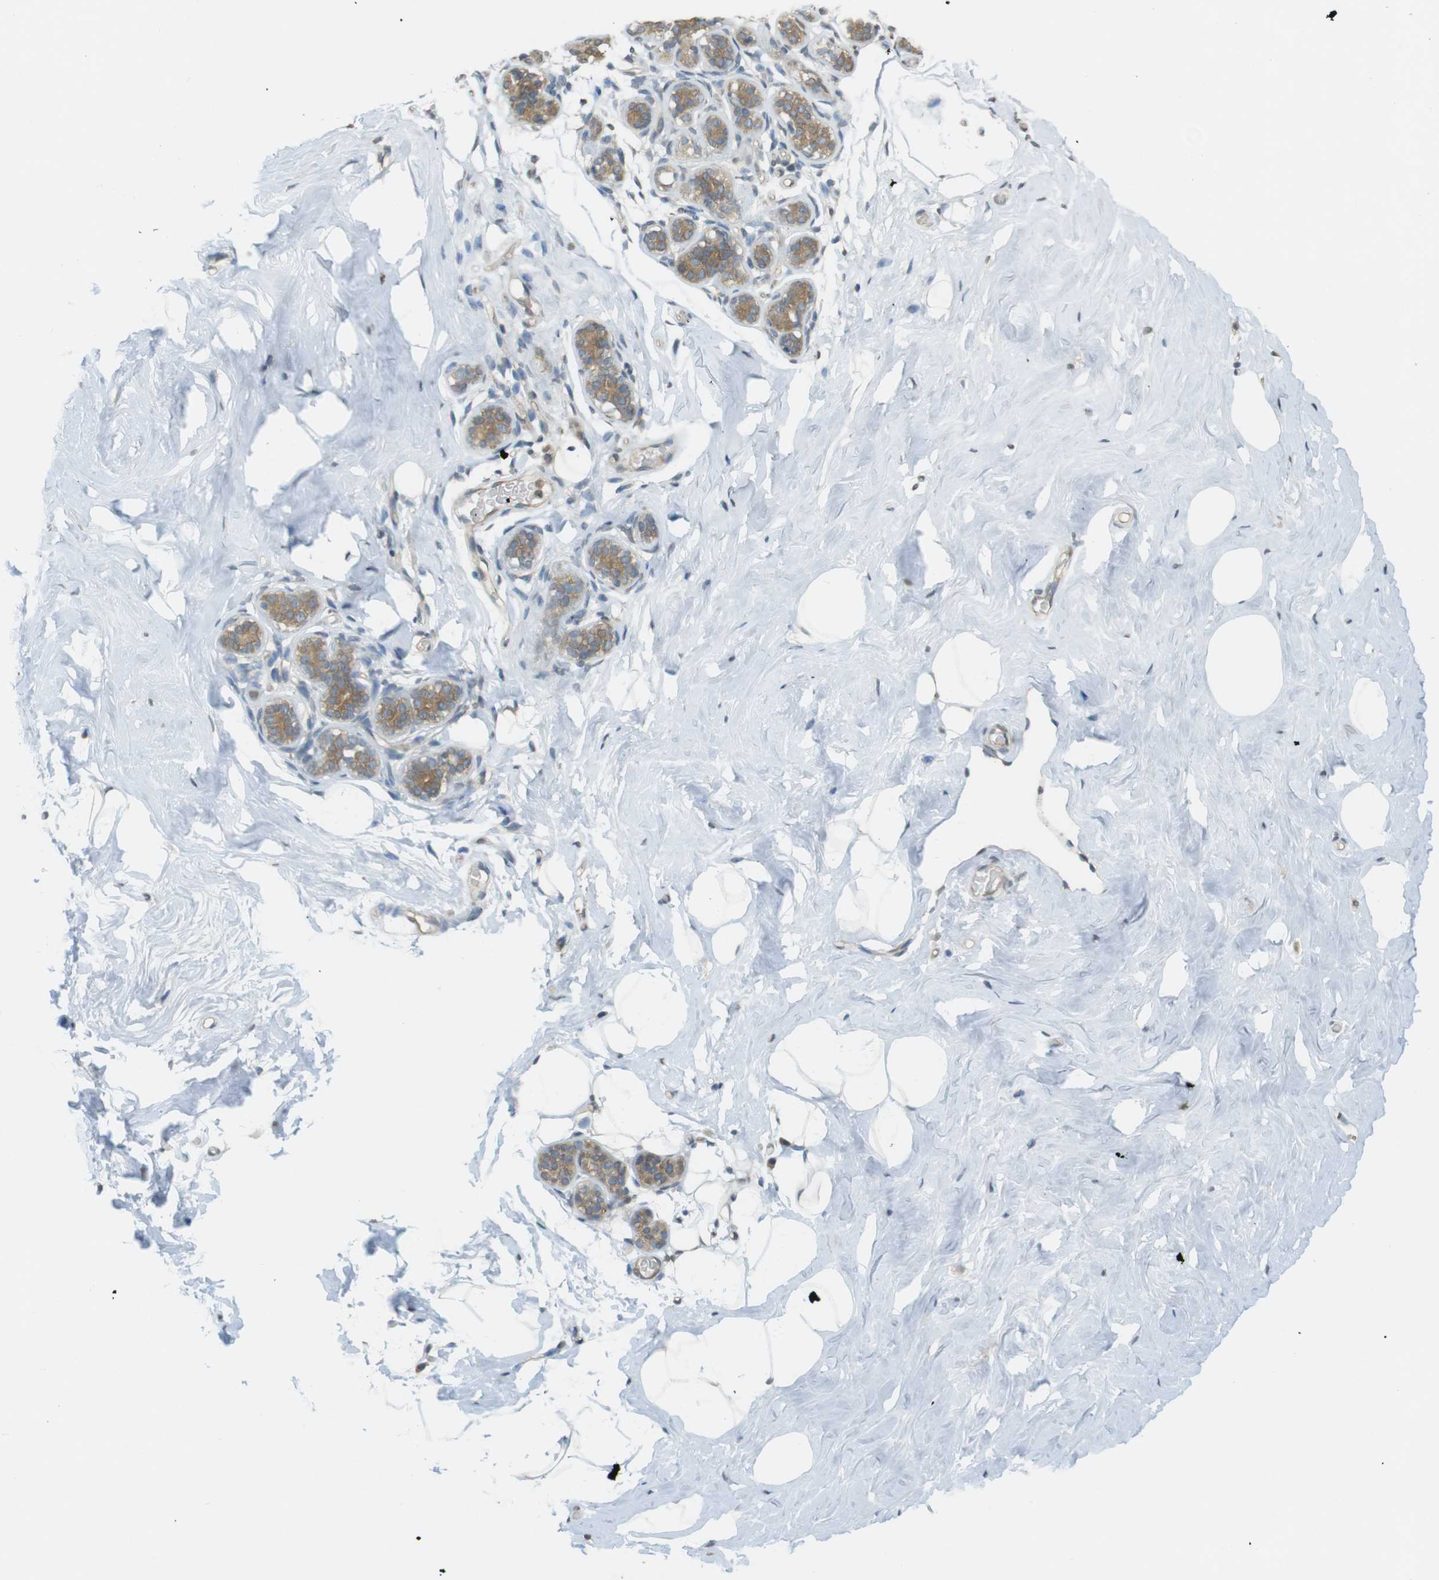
{"staining": {"intensity": "negative", "quantity": "none", "location": "none"}, "tissue": "breast", "cell_type": "Adipocytes", "image_type": "normal", "snomed": [{"axis": "morphology", "description": "Normal tissue, NOS"}, {"axis": "topography", "description": "Breast"}], "caption": "Human breast stained for a protein using immunohistochemistry (IHC) reveals no positivity in adipocytes.", "gene": "KIF5B", "patient": {"sex": "female", "age": 75}}